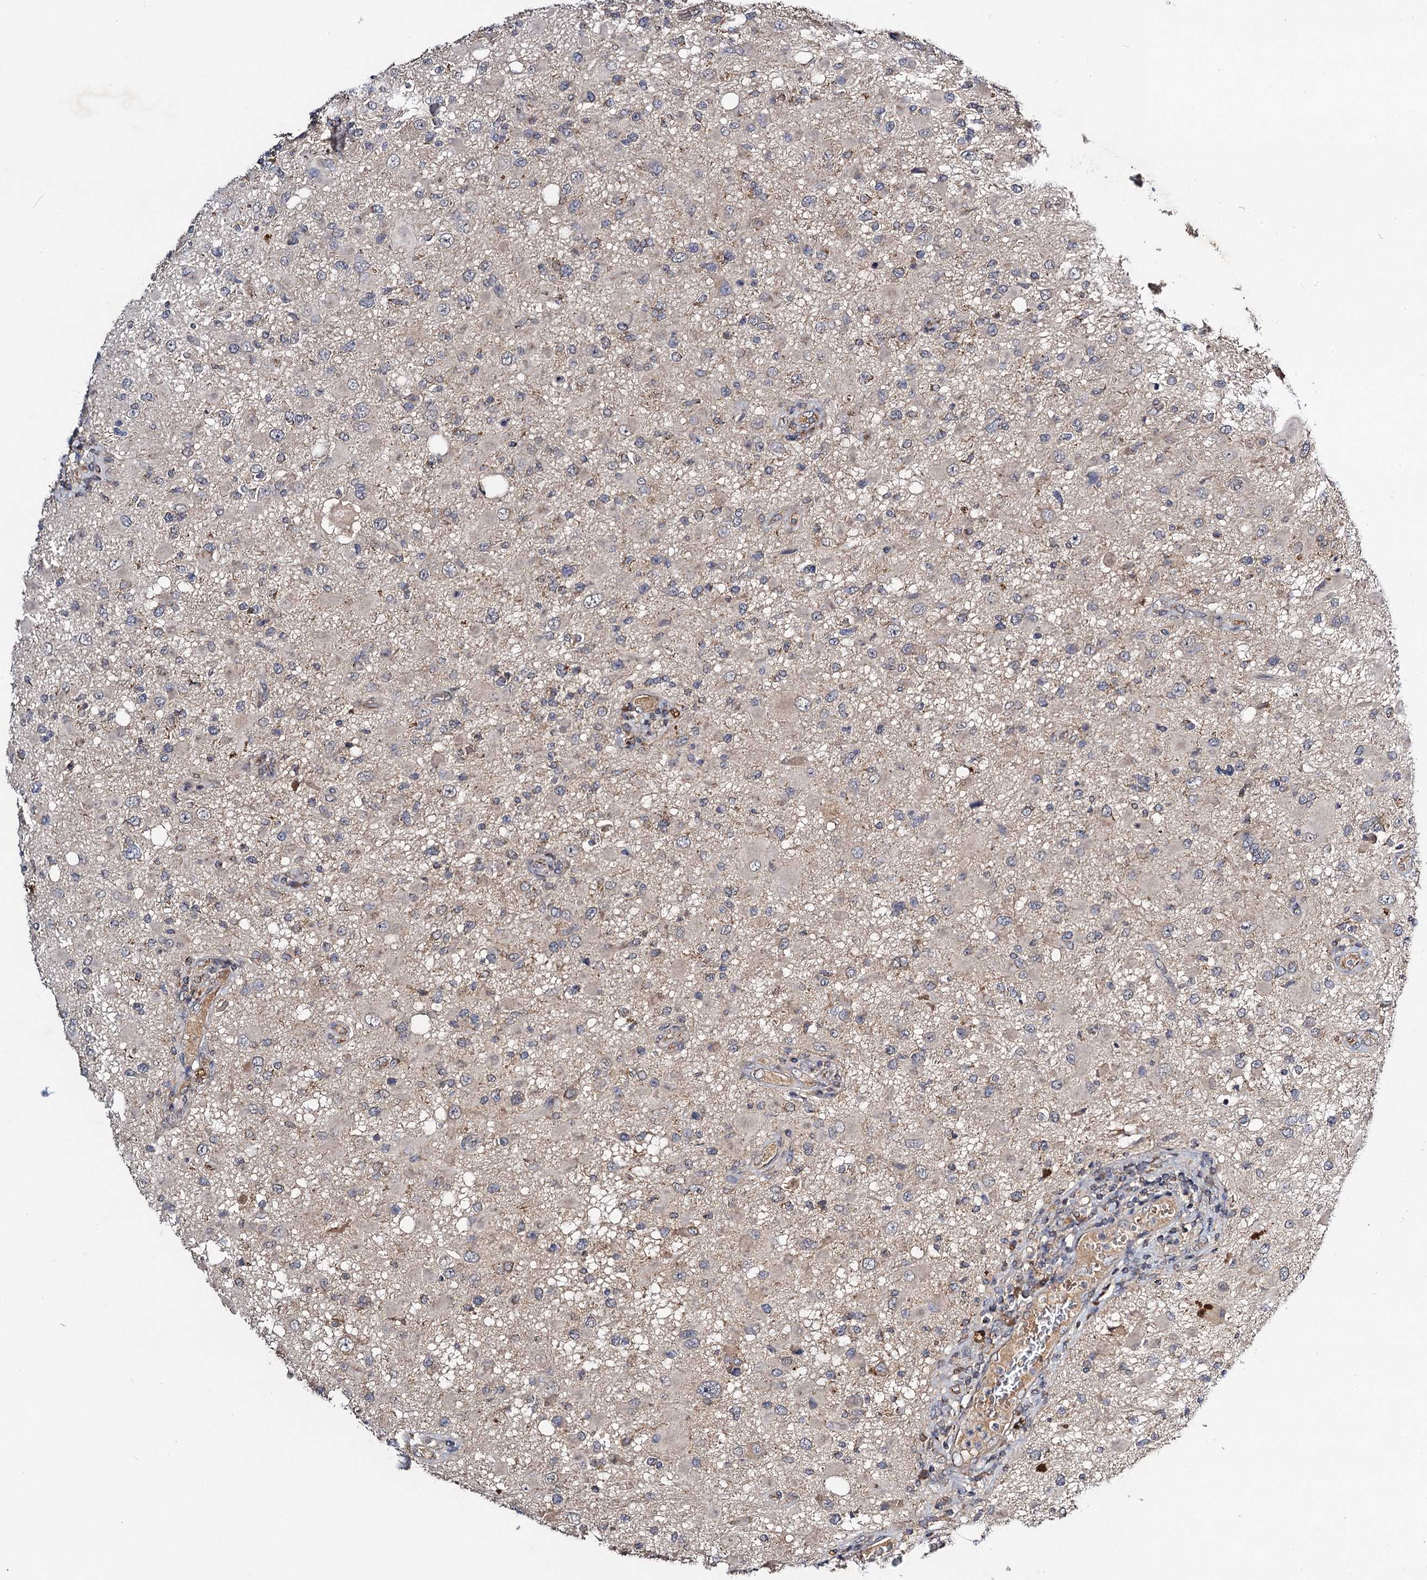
{"staining": {"intensity": "negative", "quantity": "none", "location": "none"}, "tissue": "glioma", "cell_type": "Tumor cells", "image_type": "cancer", "snomed": [{"axis": "morphology", "description": "Glioma, malignant, High grade"}, {"axis": "topography", "description": "Brain"}], "caption": "Tumor cells are negative for brown protein staining in glioma.", "gene": "VPS37D", "patient": {"sex": "male", "age": 53}}